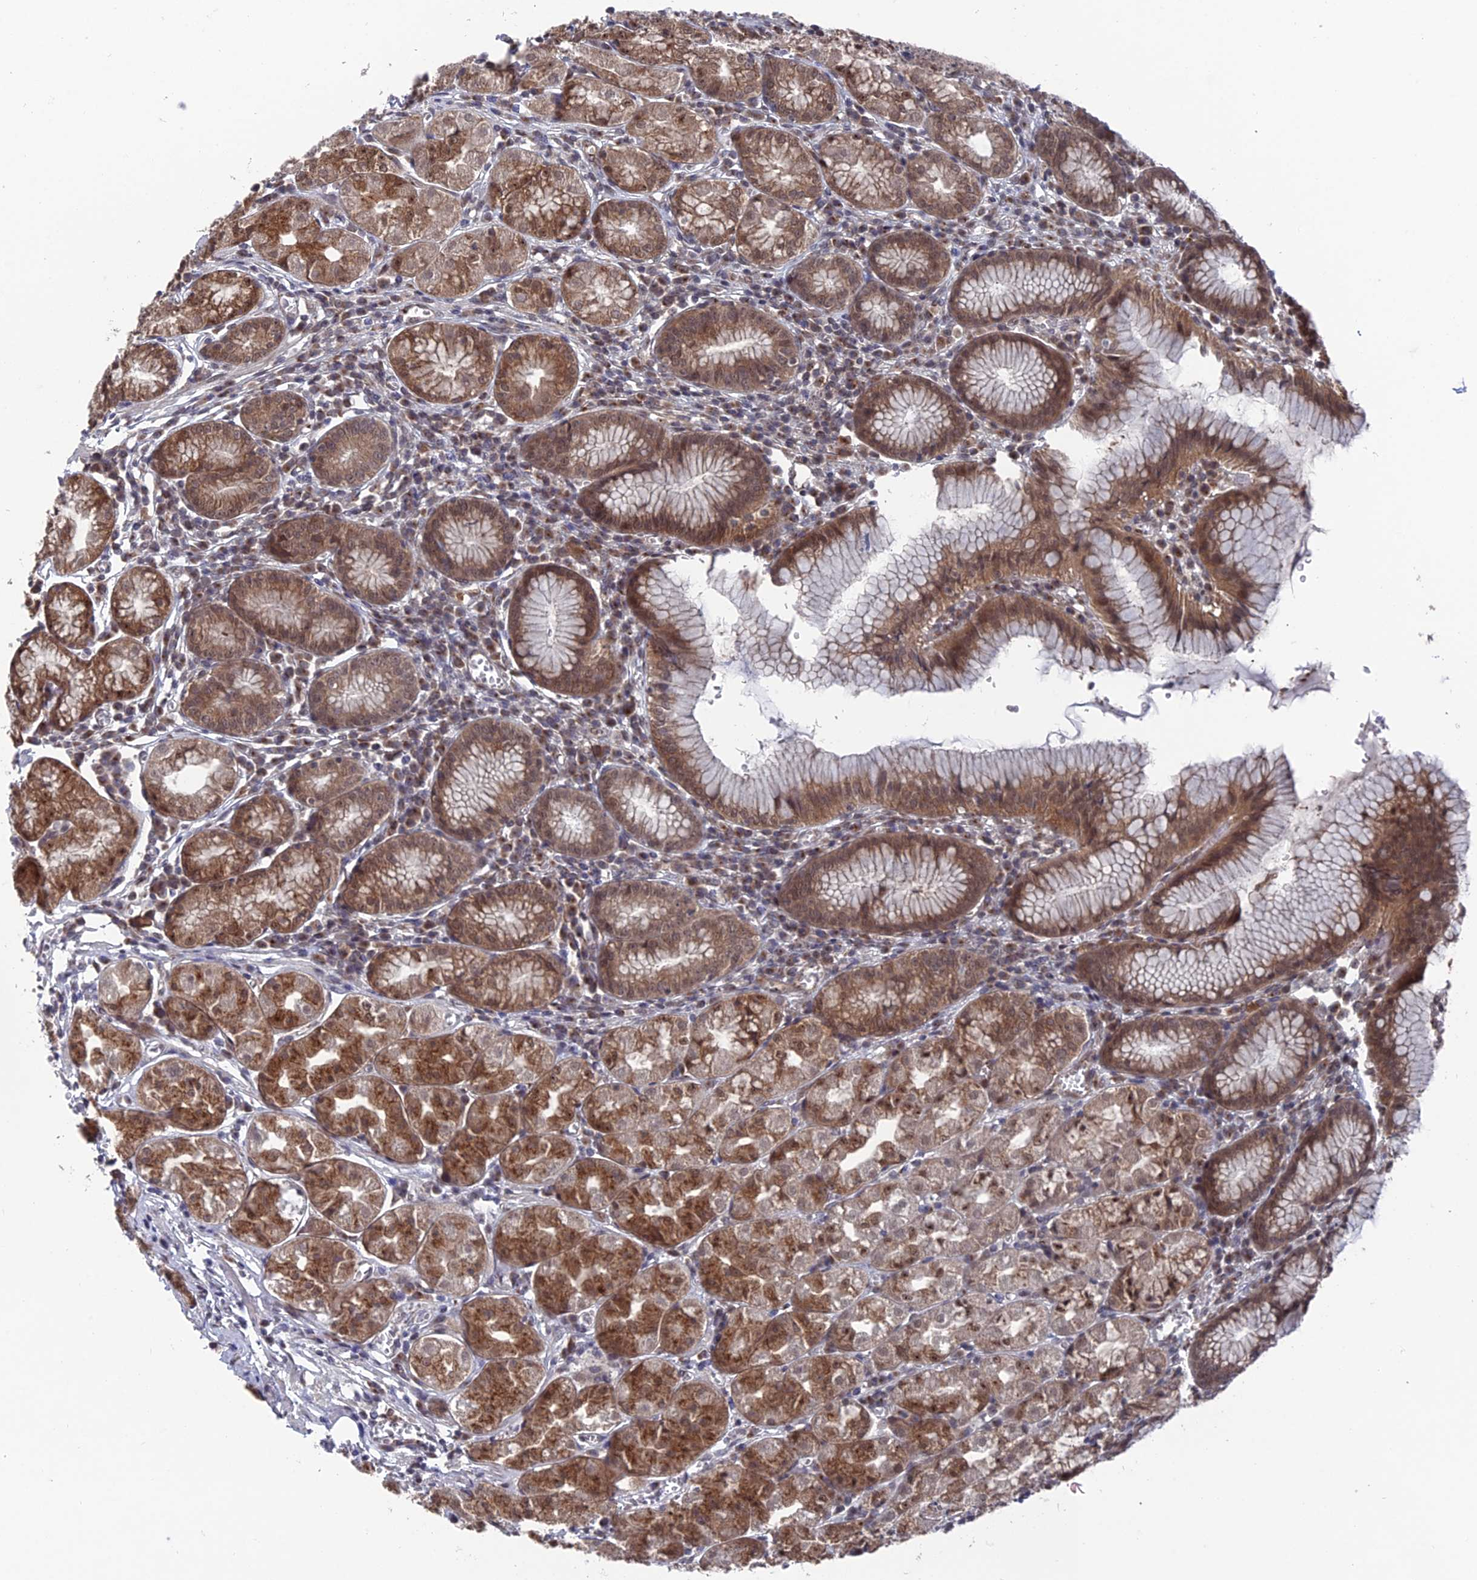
{"staining": {"intensity": "moderate", "quantity": ">75%", "location": "cytoplasmic/membranous,nuclear"}, "tissue": "stomach", "cell_type": "Glandular cells", "image_type": "normal", "snomed": [{"axis": "morphology", "description": "Normal tissue, NOS"}, {"axis": "topography", "description": "Stomach"}], "caption": "Immunohistochemistry image of normal human stomach stained for a protein (brown), which shows medium levels of moderate cytoplasmic/membranous,nuclear expression in approximately >75% of glandular cells.", "gene": "FHIP2A", "patient": {"sex": "male", "age": 55}}